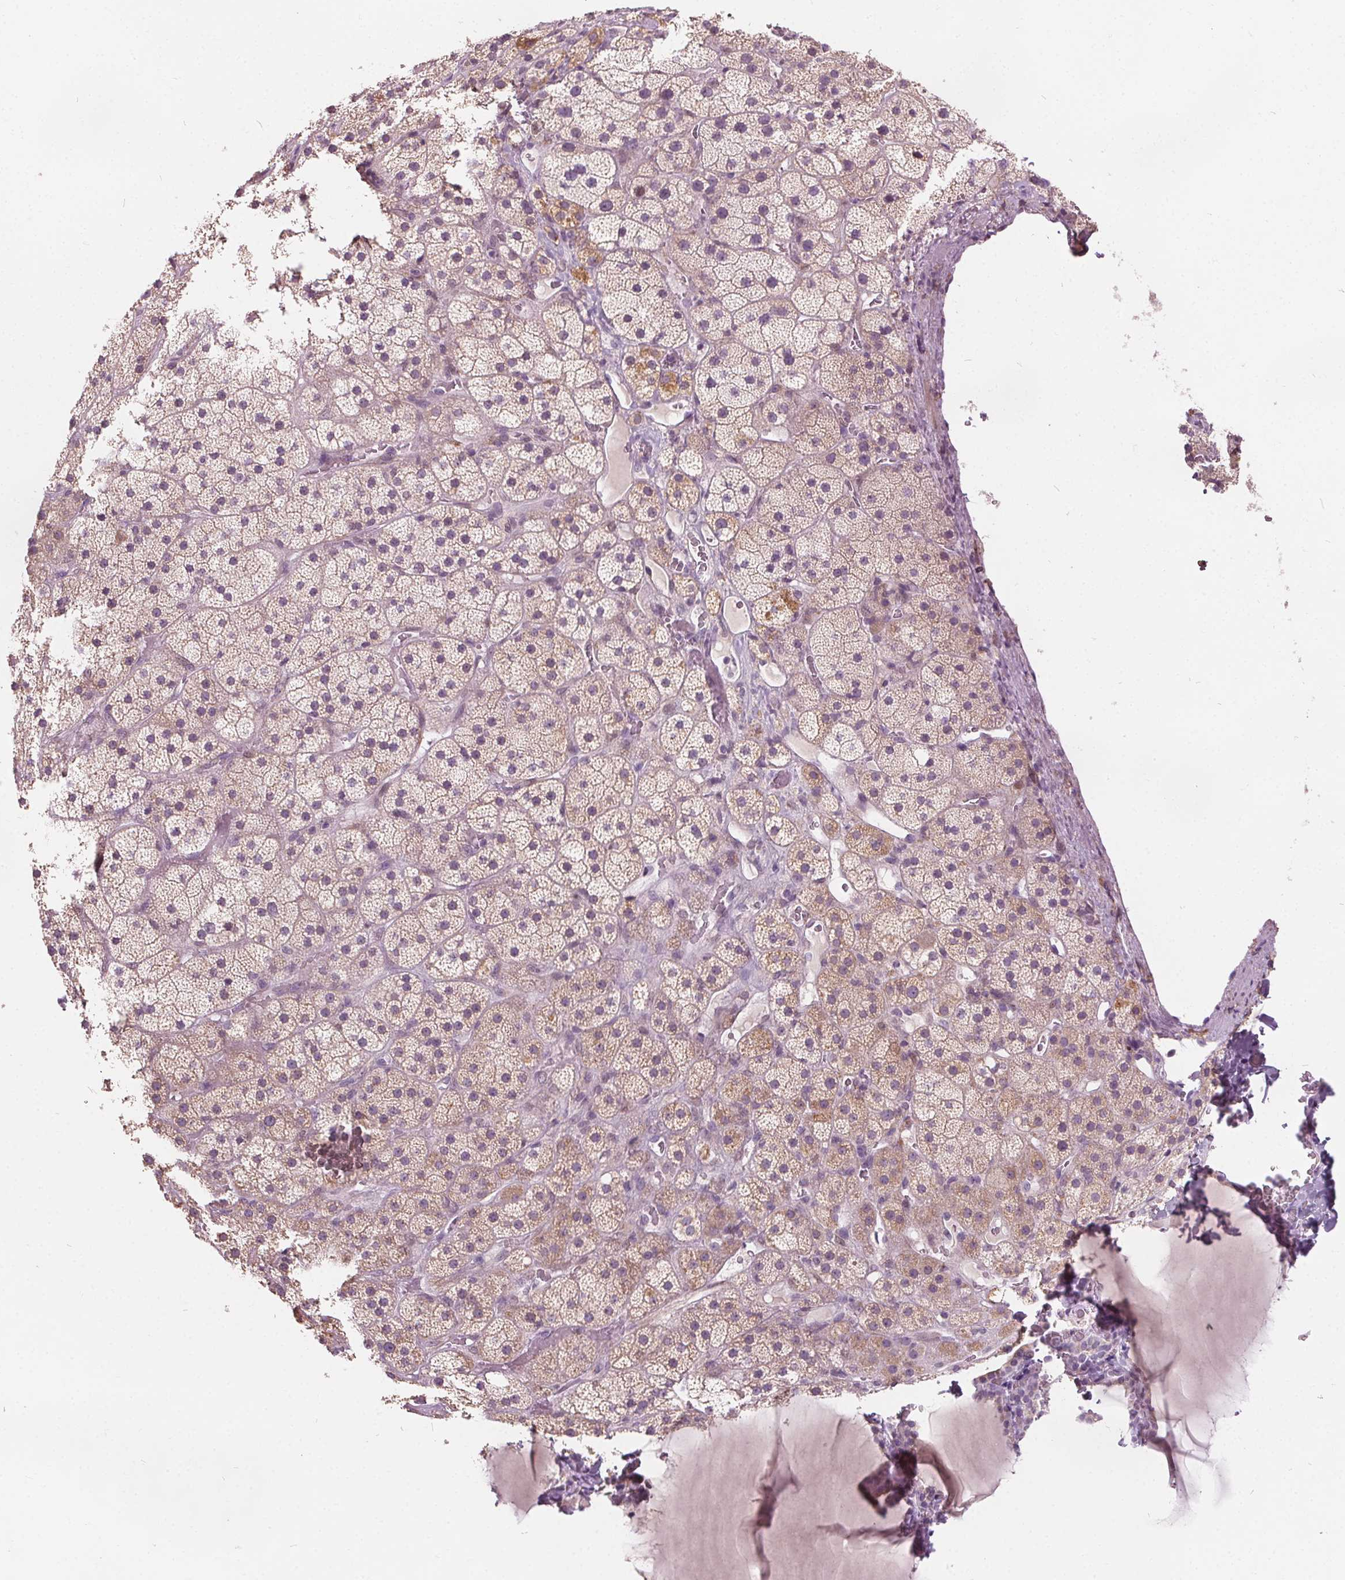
{"staining": {"intensity": "moderate", "quantity": "<25%", "location": "cytoplasmic/membranous"}, "tissue": "adrenal gland", "cell_type": "Glandular cells", "image_type": "normal", "snomed": [{"axis": "morphology", "description": "Normal tissue, NOS"}, {"axis": "topography", "description": "Adrenal gland"}], "caption": "The immunohistochemical stain shows moderate cytoplasmic/membranous staining in glandular cells of normal adrenal gland.", "gene": "ACOX2", "patient": {"sex": "male", "age": 57}}